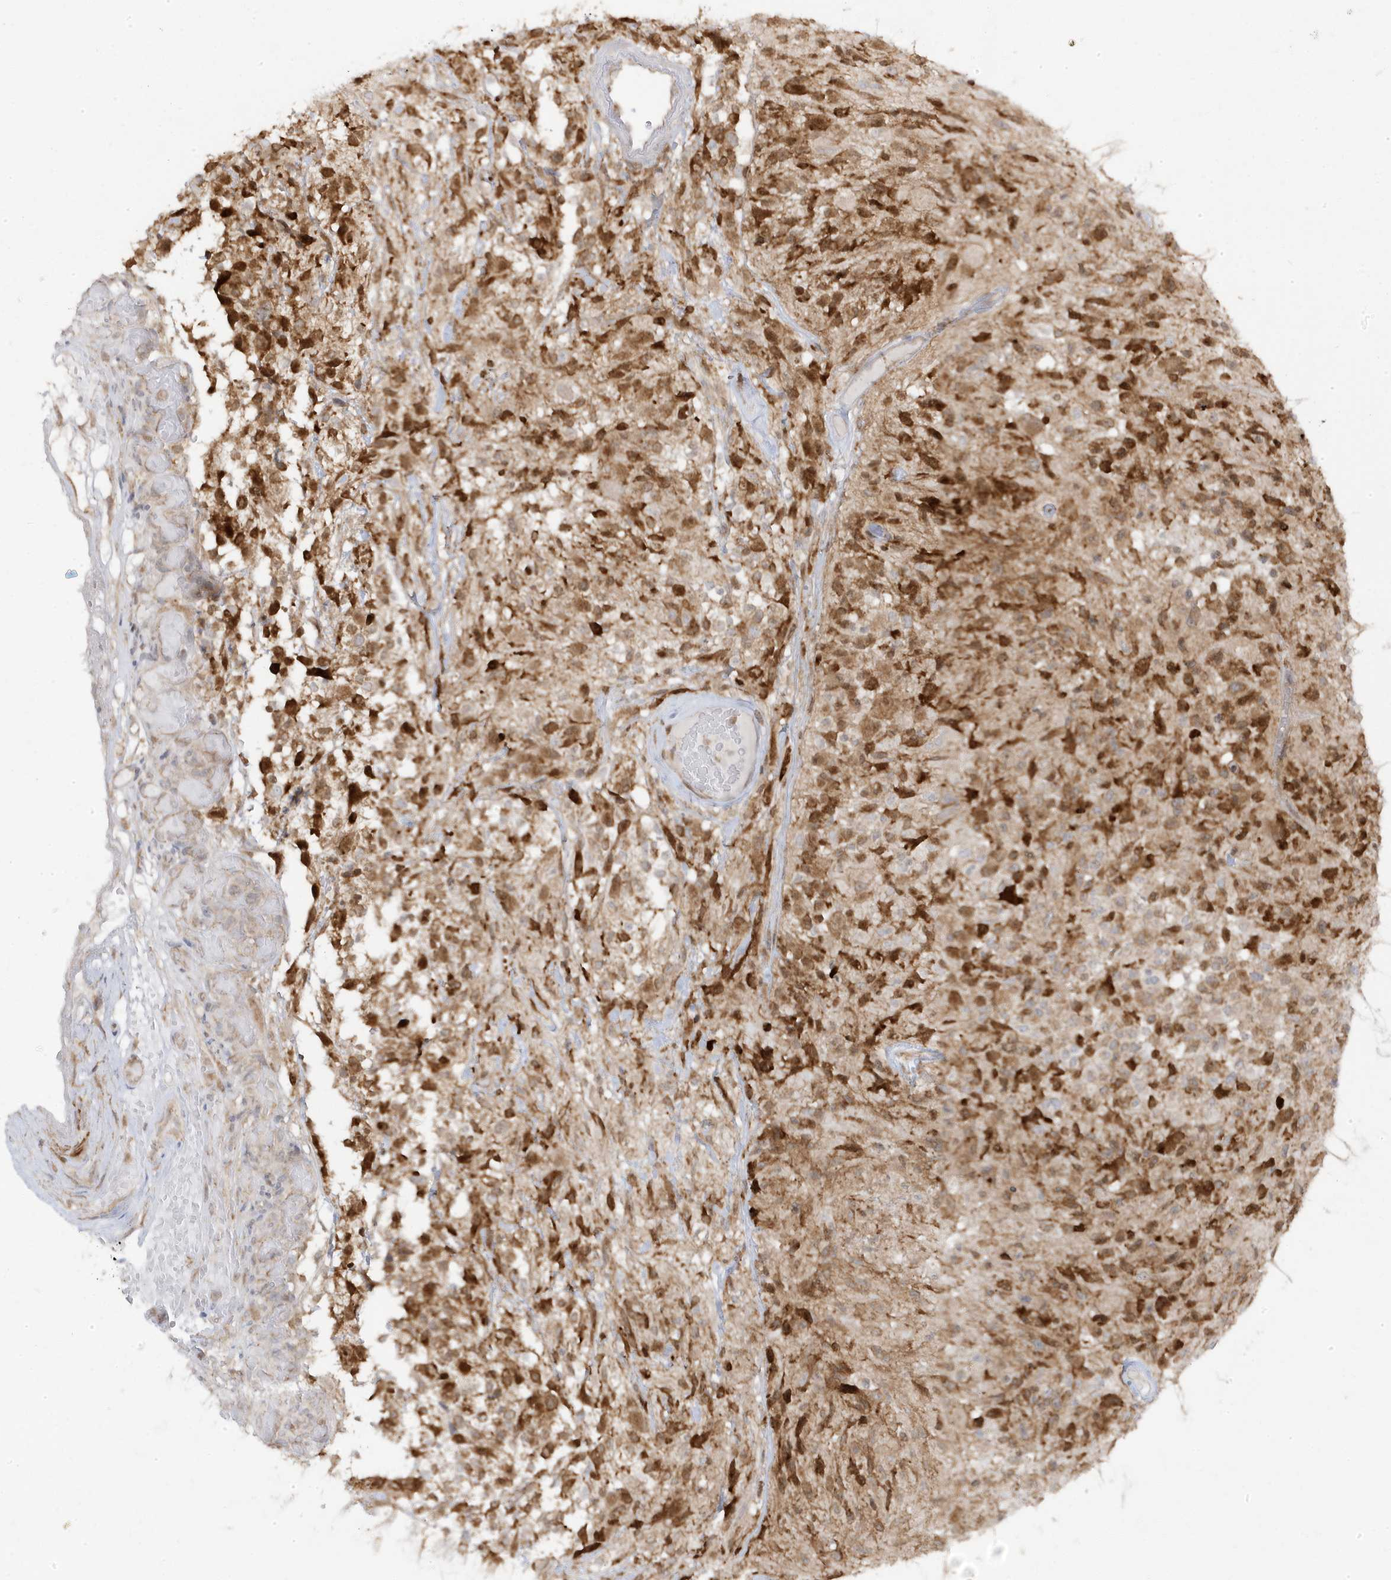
{"staining": {"intensity": "strong", "quantity": ">75%", "location": "cytoplasmic/membranous"}, "tissue": "glioma", "cell_type": "Tumor cells", "image_type": "cancer", "snomed": [{"axis": "morphology", "description": "Glioma, malignant, High grade"}, {"axis": "morphology", "description": "Glioblastoma, NOS"}, {"axis": "topography", "description": "Brain"}], "caption": "Glioma was stained to show a protein in brown. There is high levels of strong cytoplasmic/membranous expression in approximately >75% of tumor cells.", "gene": "ZNF654", "patient": {"sex": "male", "age": 60}}